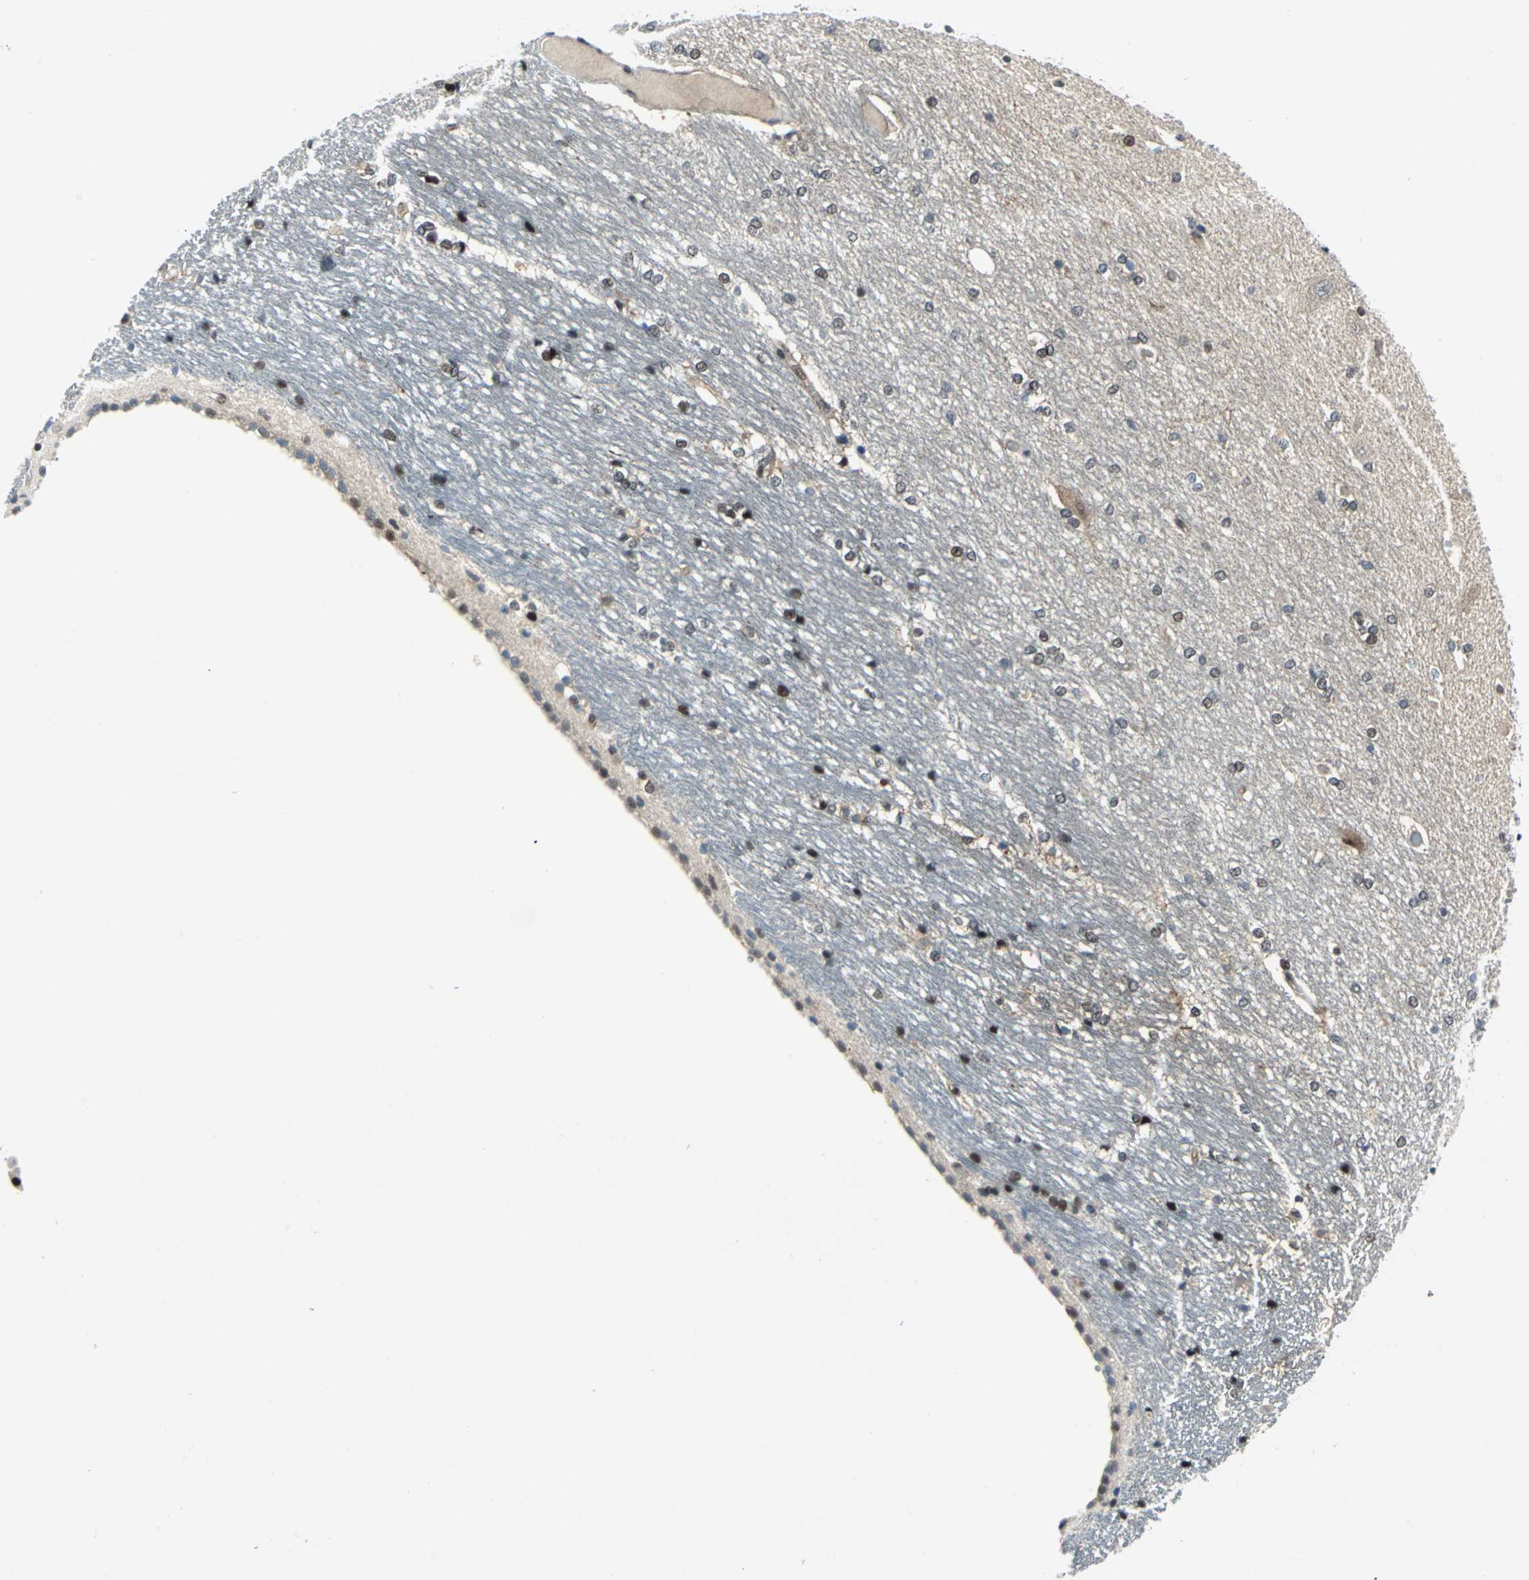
{"staining": {"intensity": "moderate", "quantity": "25%-75%", "location": "cytoplasmic/membranous,nuclear"}, "tissue": "hippocampus", "cell_type": "Glial cells", "image_type": "normal", "snomed": [{"axis": "morphology", "description": "Normal tissue, NOS"}, {"axis": "topography", "description": "Hippocampus"}], "caption": "This photomicrograph displays unremarkable hippocampus stained with immunohistochemistry (IHC) to label a protein in brown. The cytoplasmic/membranous,nuclear of glial cells show moderate positivity for the protein. Nuclei are counter-stained blue.", "gene": "POLR3K", "patient": {"sex": "female", "age": 19}}